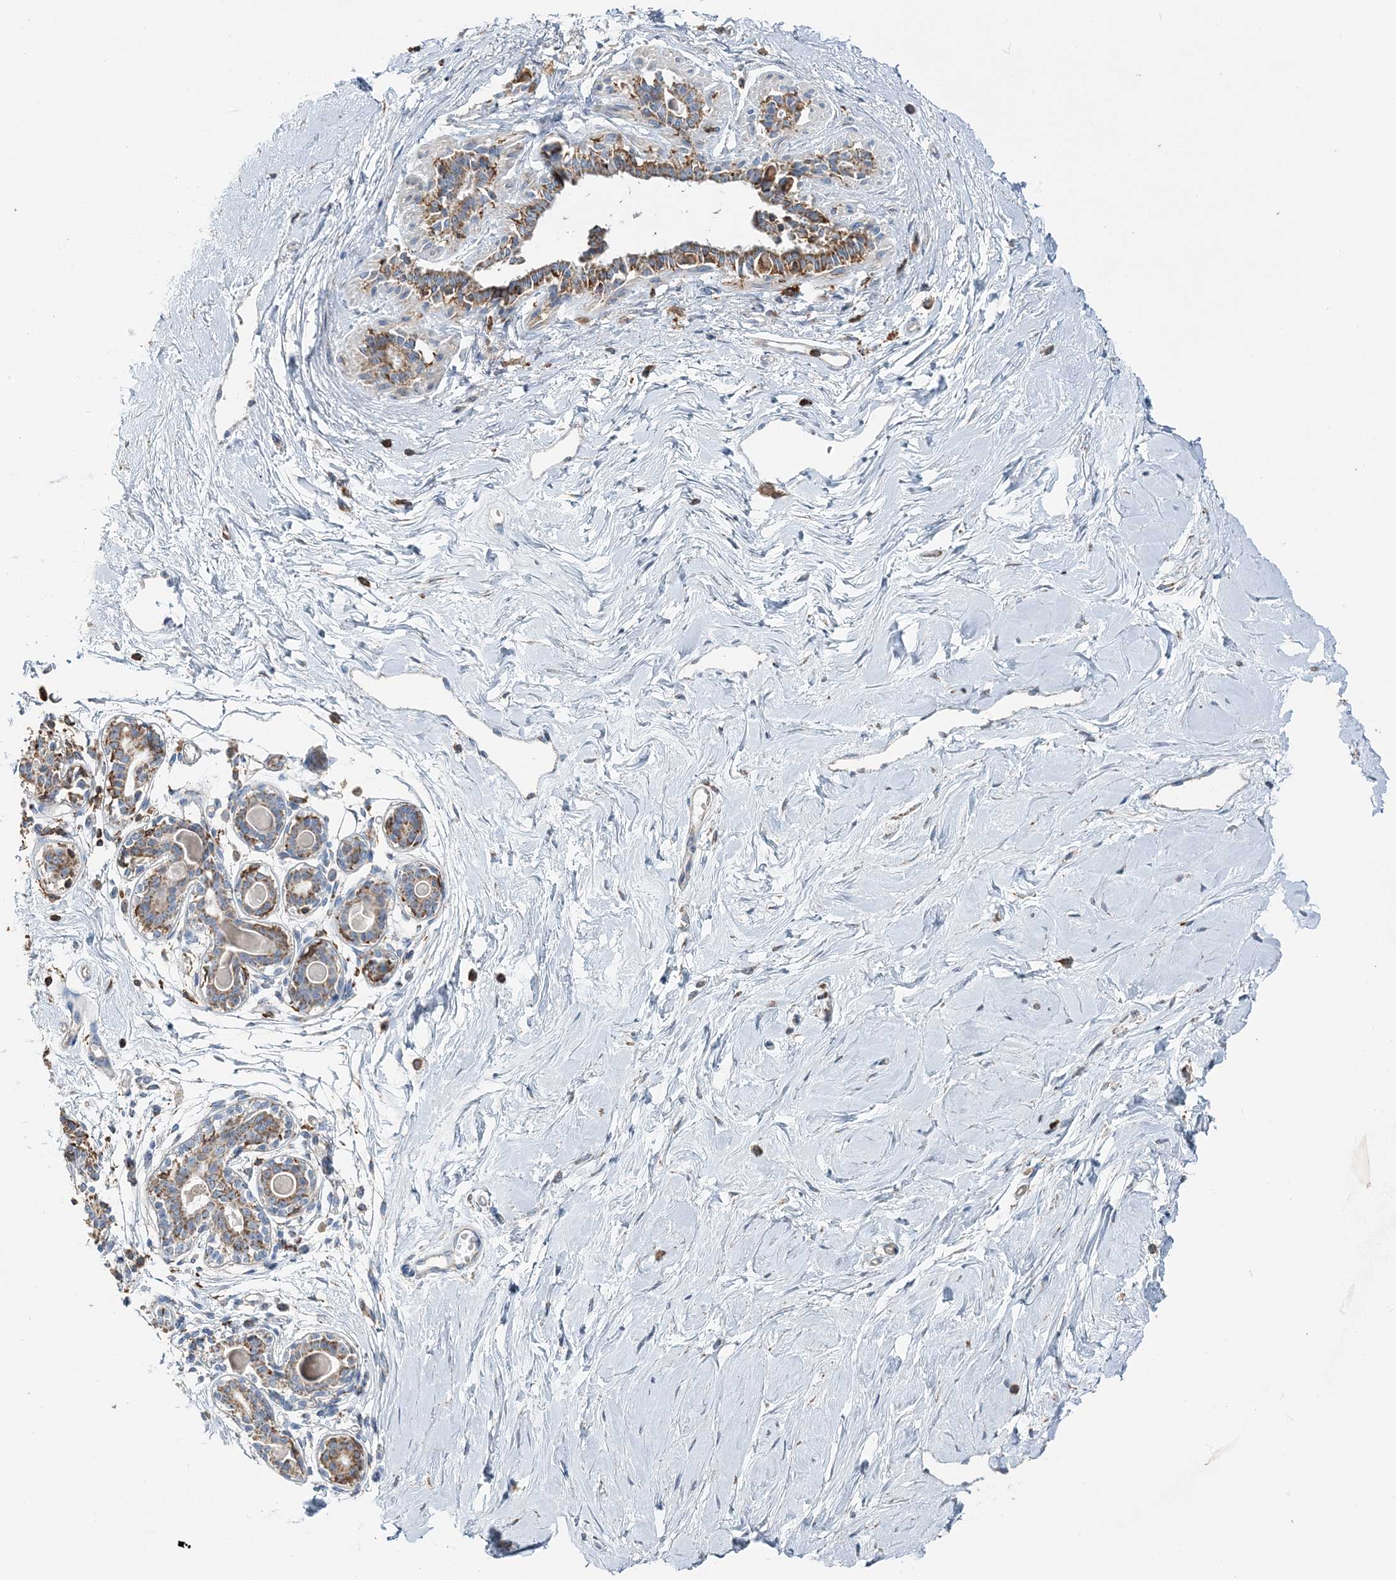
{"staining": {"intensity": "weak", "quantity": ">75%", "location": "cytoplasmic/membranous"}, "tissue": "breast", "cell_type": "Adipocytes", "image_type": "normal", "snomed": [{"axis": "morphology", "description": "Normal tissue, NOS"}, {"axis": "topography", "description": "Breast"}], "caption": "A high-resolution micrograph shows IHC staining of normal breast, which shows weak cytoplasmic/membranous positivity in about >75% of adipocytes.", "gene": "TMLHE", "patient": {"sex": "female", "age": 45}}